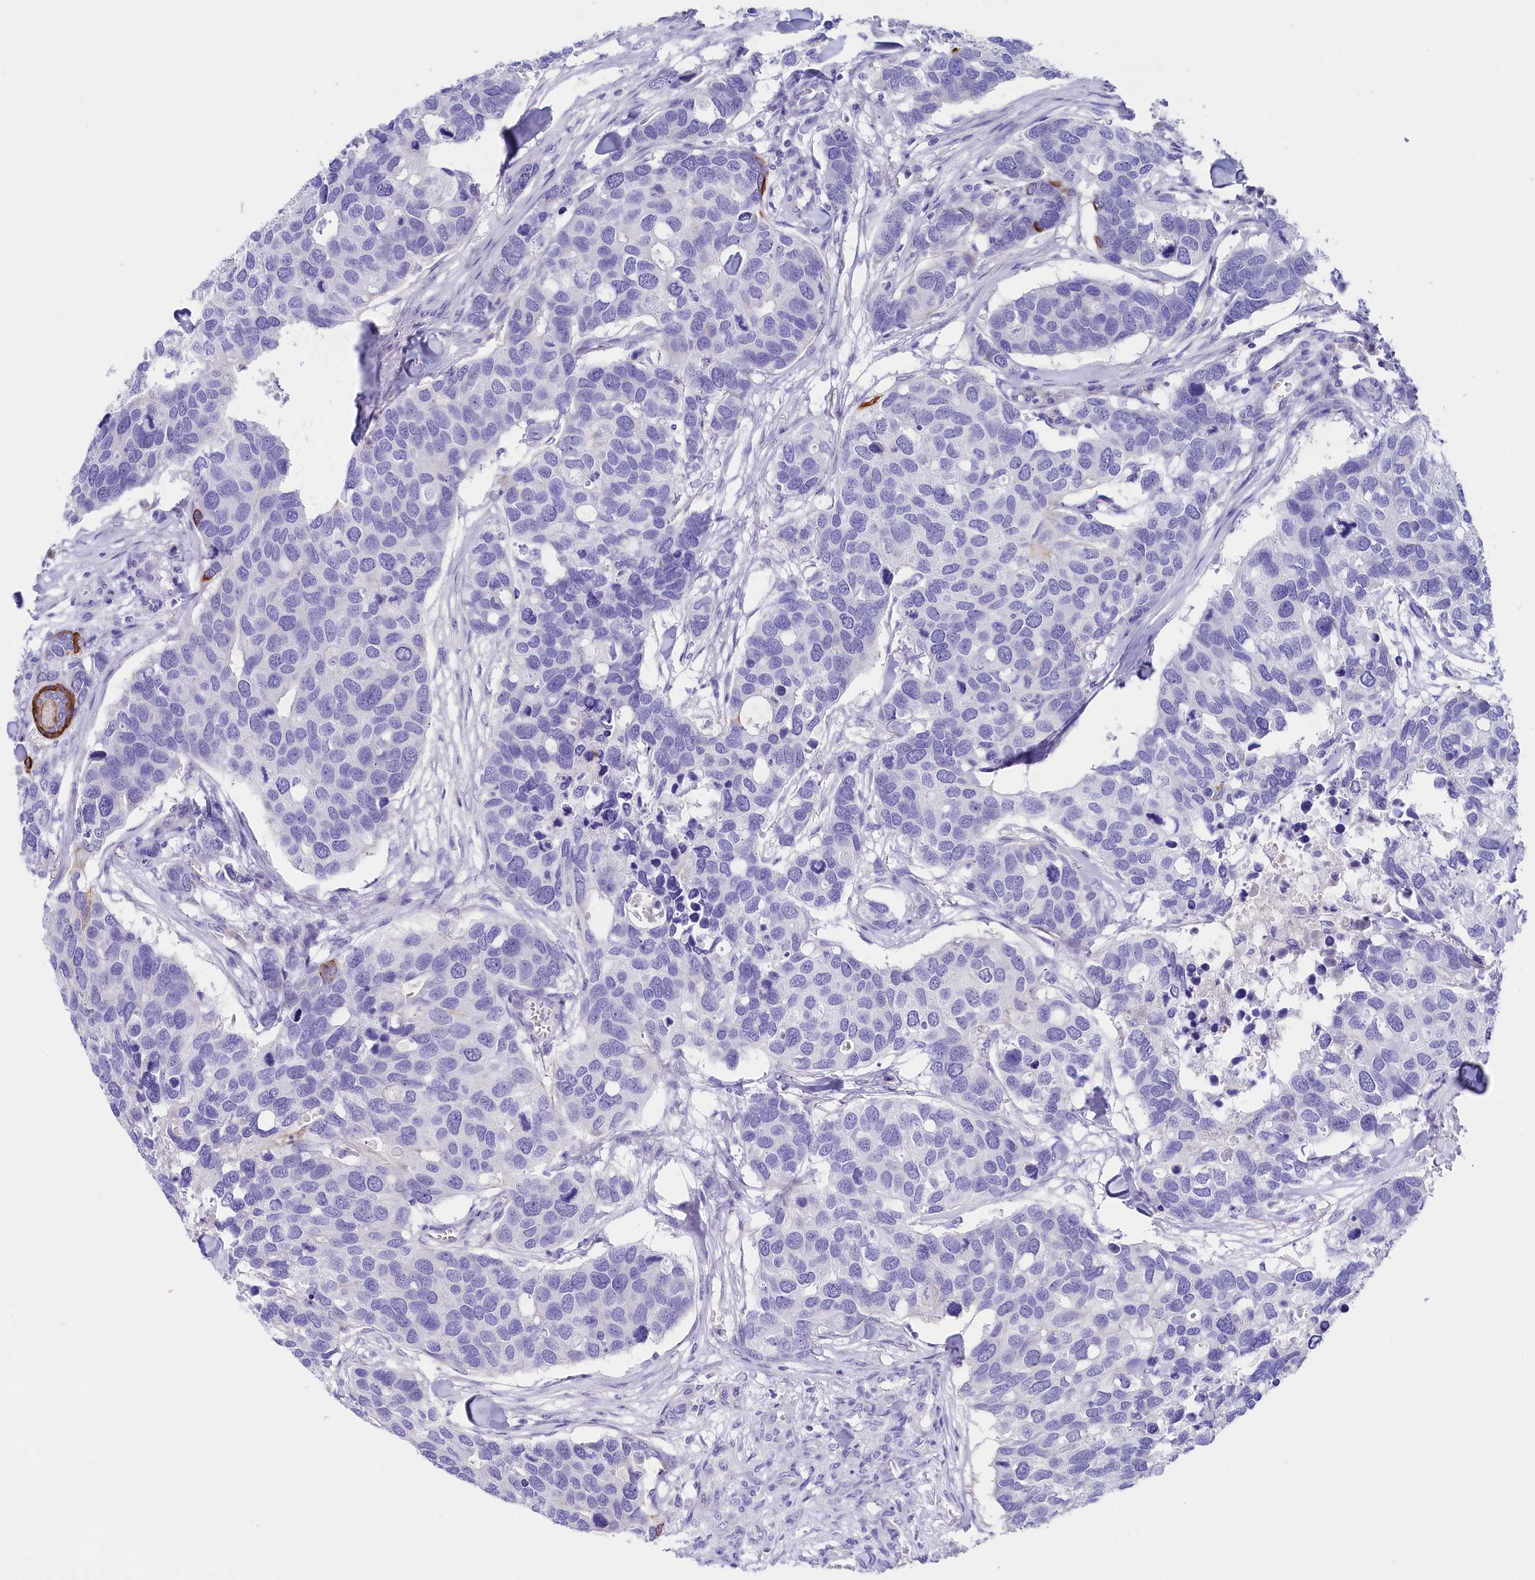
{"staining": {"intensity": "negative", "quantity": "none", "location": "none"}, "tissue": "breast cancer", "cell_type": "Tumor cells", "image_type": "cancer", "snomed": [{"axis": "morphology", "description": "Duct carcinoma"}, {"axis": "topography", "description": "Breast"}], "caption": "Tumor cells are negative for protein expression in human infiltrating ductal carcinoma (breast).", "gene": "SULT2A1", "patient": {"sex": "female", "age": 83}}